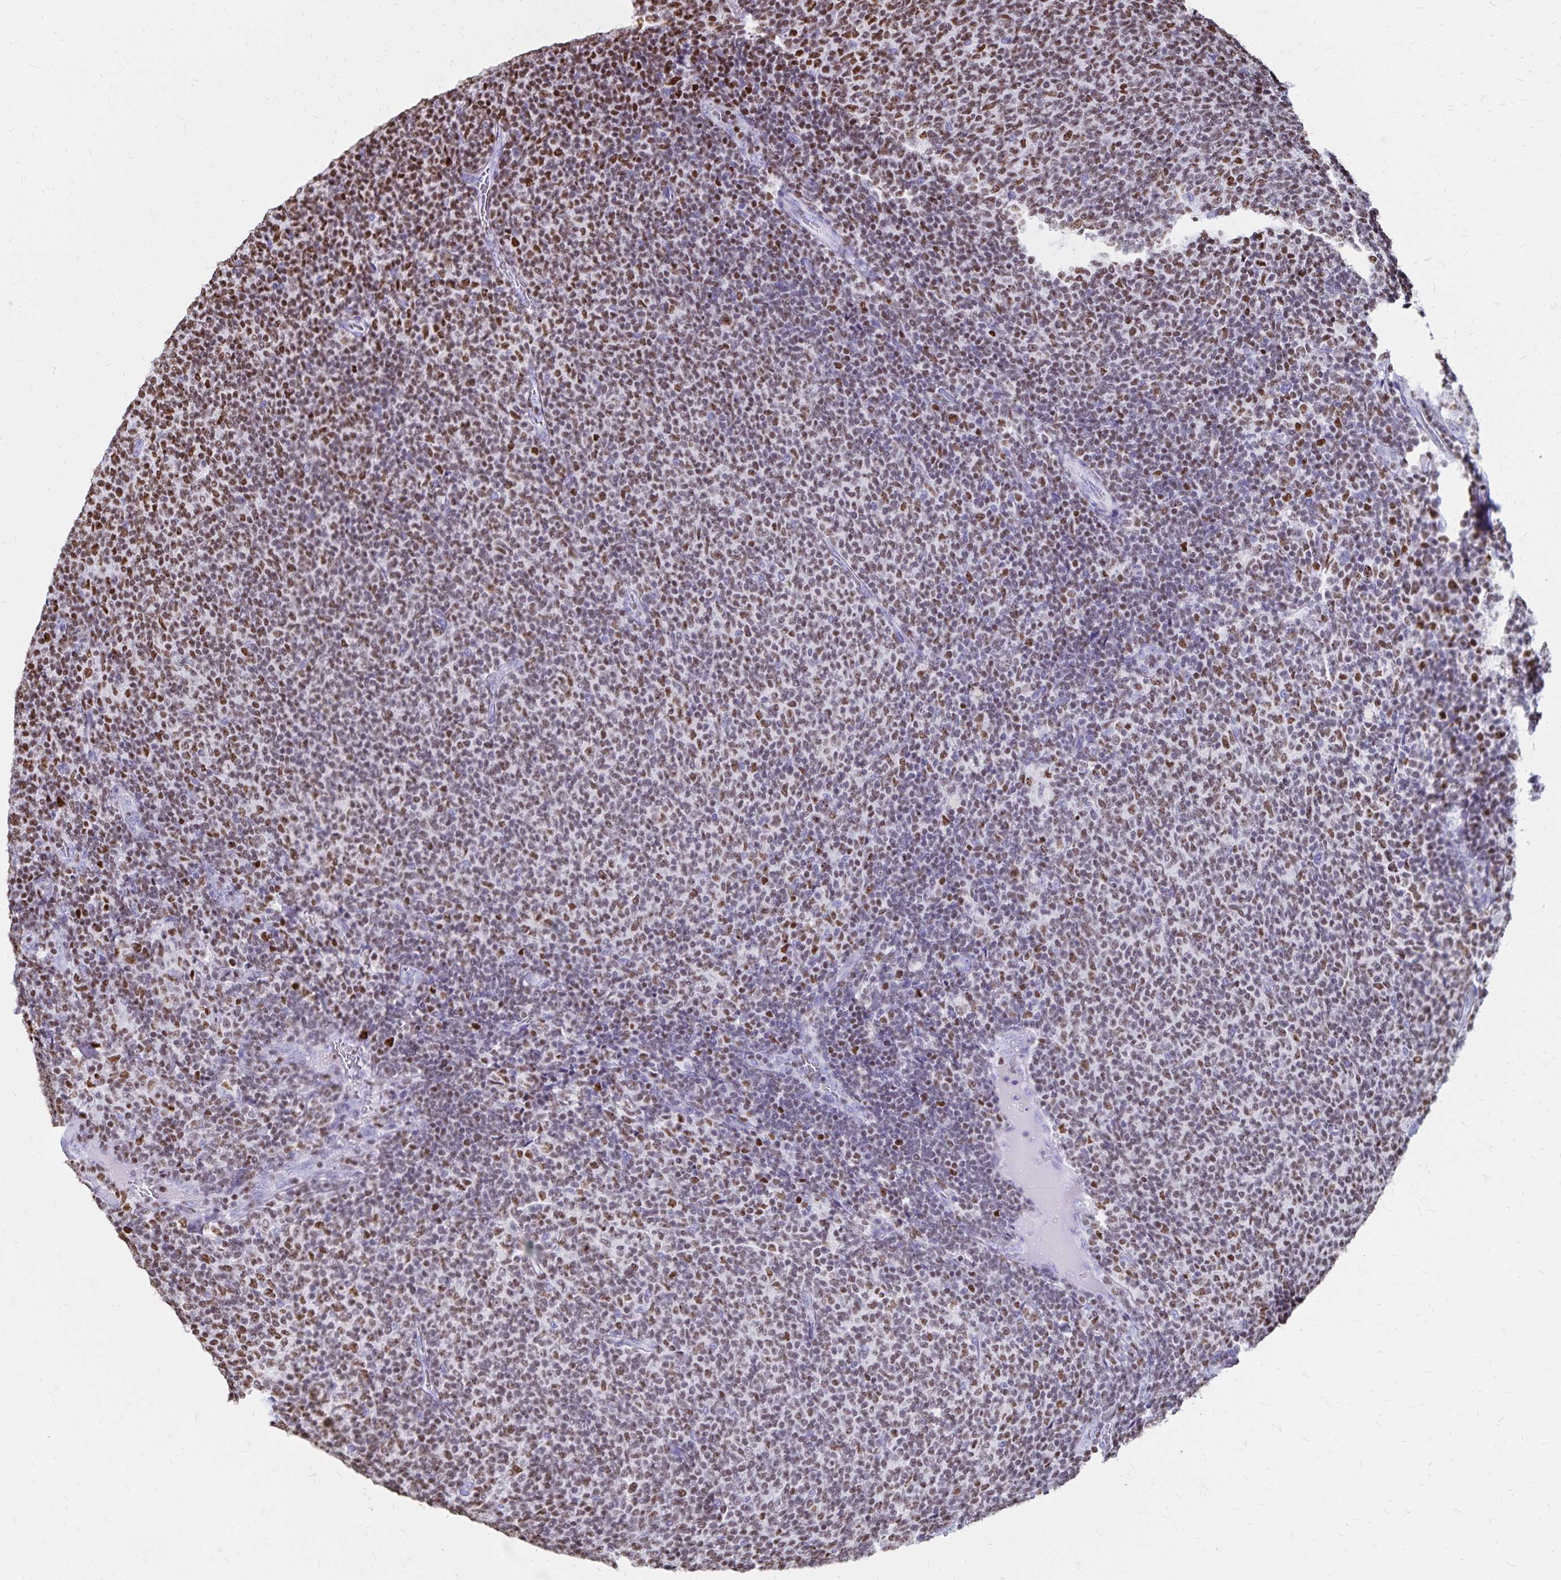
{"staining": {"intensity": "moderate", "quantity": "25%-75%", "location": "nuclear"}, "tissue": "lymphoma", "cell_type": "Tumor cells", "image_type": "cancer", "snomed": [{"axis": "morphology", "description": "Malignant lymphoma, non-Hodgkin's type, Low grade"}, {"axis": "topography", "description": "Lymph node"}], "caption": "Immunohistochemistry (IHC) (DAB (3,3'-diaminobenzidine)) staining of low-grade malignant lymphoma, non-Hodgkin's type reveals moderate nuclear protein positivity in about 25%-75% of tumor cells.", "gene": "IKZF1", "patient": {"sex": "male", "age": 52}}